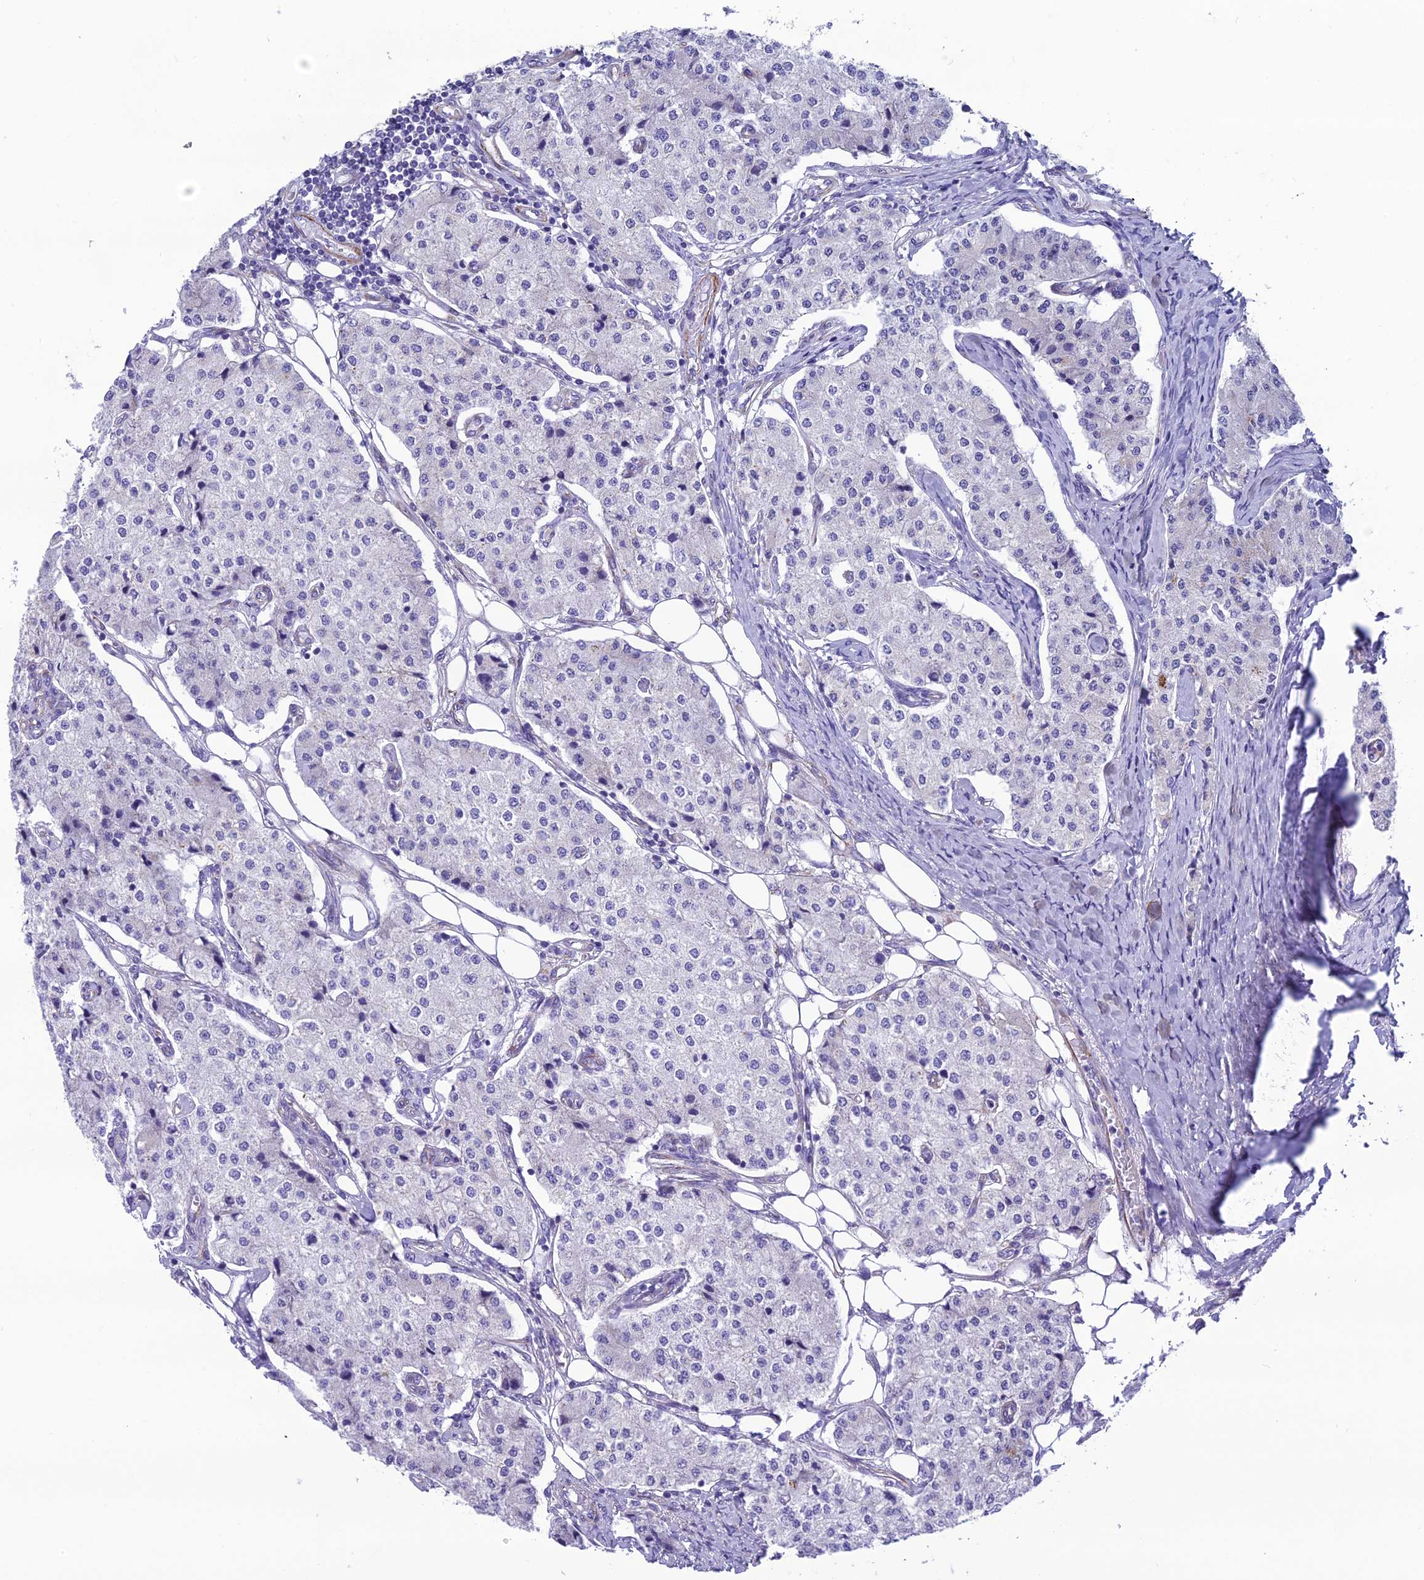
{"staining": {"intensity": "negative", "quantity": "none", "location": "none"}, "tissue": "carcinoid", "cell_type": "Tumor cells", "image_type": "cancer", "snomed": [{"axis": "morphology", "description": "Carcinoid, malignant, NOS"}, {"axis": "topography", "description": "Colon"}], "caption": "DAB immunohistochemical staining of human carcinoid reveals no significant staining in tumor cells.", "gene": "GFRA1", "patient": {"sex": "female", "age": 52}}